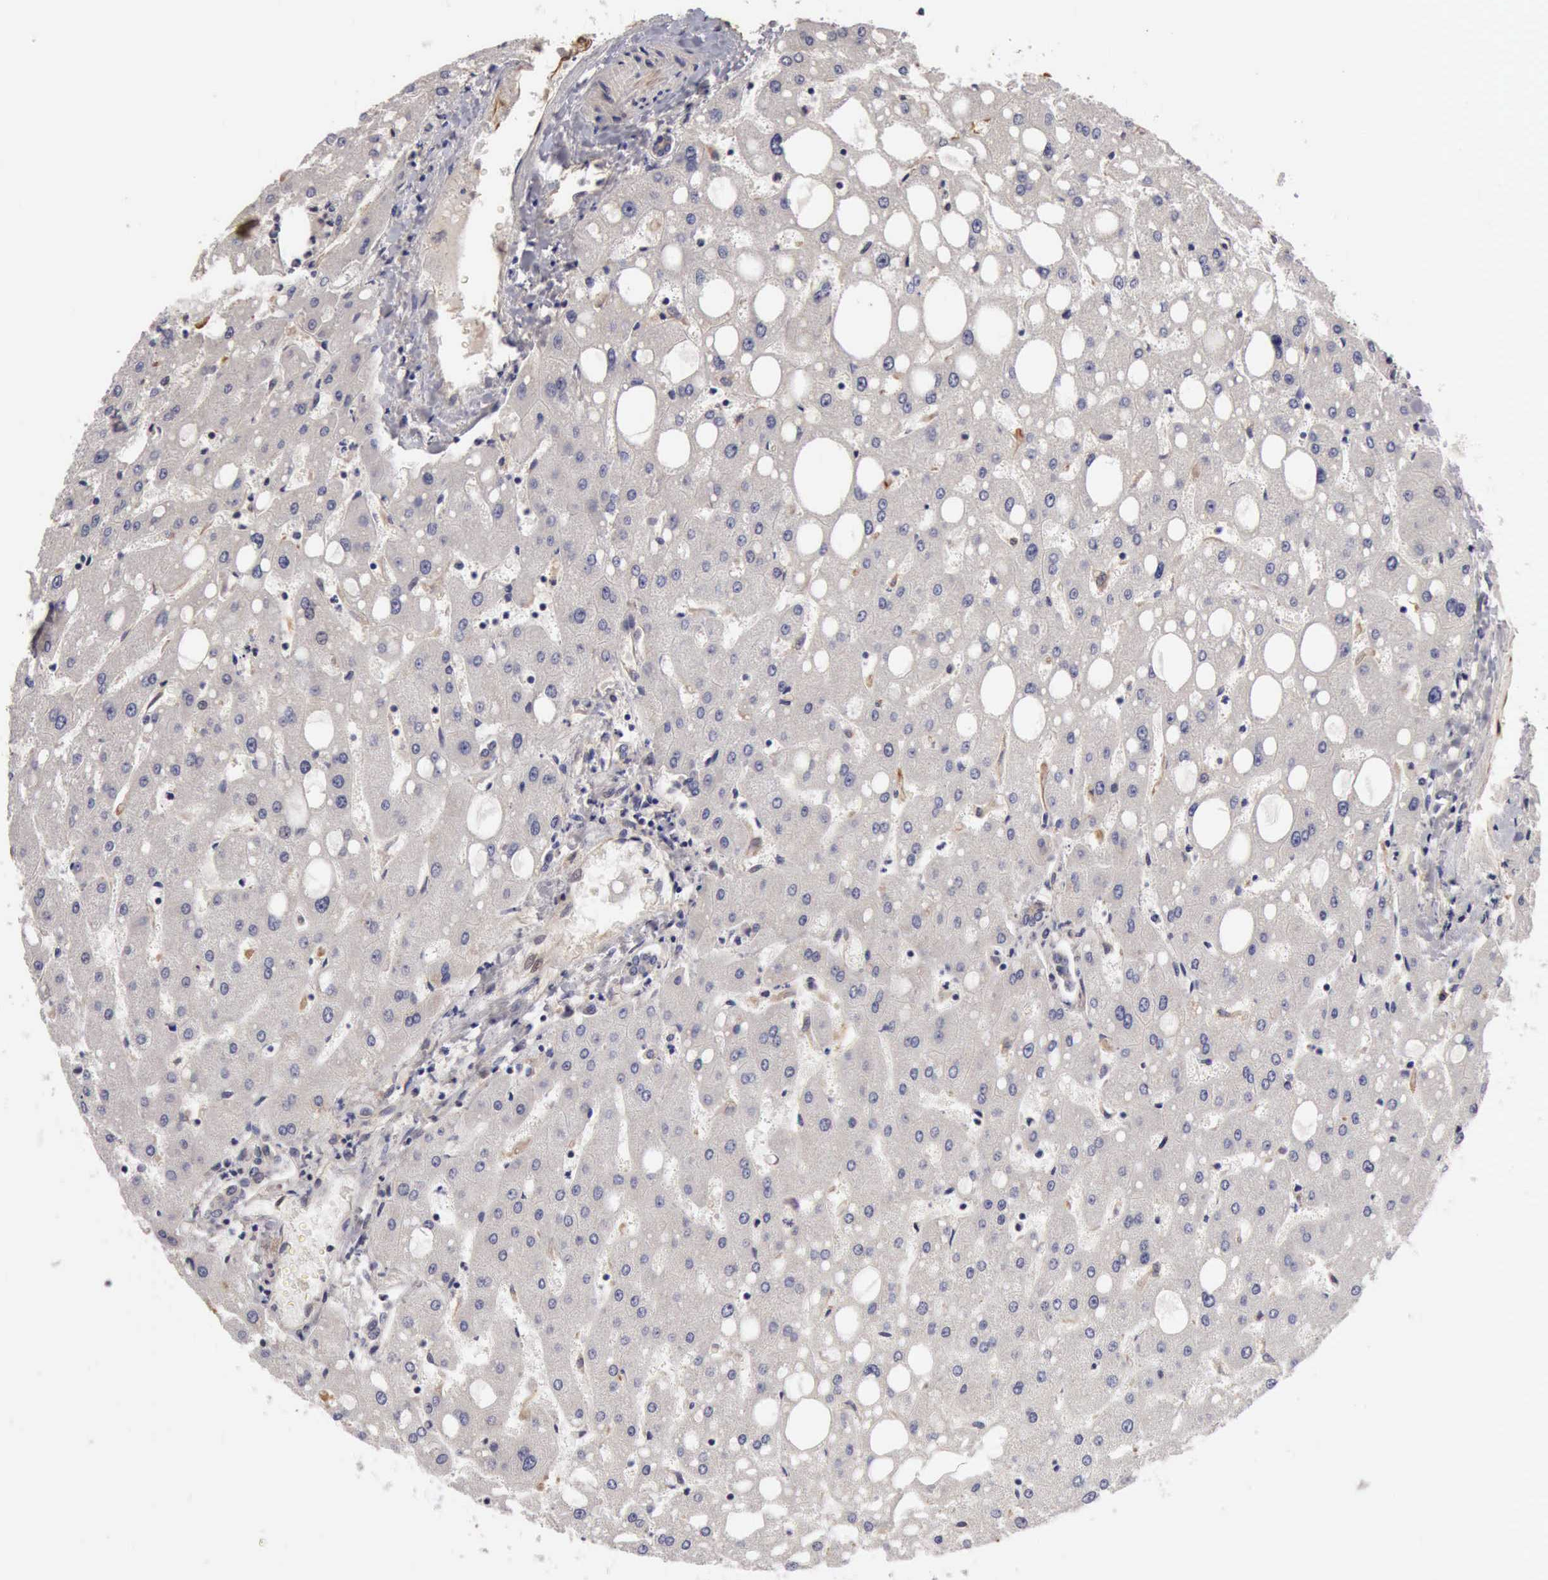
{"staining": {"intensity": "negative", "quantity": "none", "location": "none"}, "tissue": "liver", "cell_type": "Cholangiocytes", "image_type": "normal", "snomed": [{"axis": "morphology", "description": "Normal tissue, NOS"}, {"axis": "topography", "description": "Liver"}], "caption": "Immunohistochemical staining of benign human liver reveals no significant expression in cholangiocytes. (Stains: DAB (3,3'-diaminobenzidine) IHC with hematoxylin counter stain, Microscopy: brightfield microscopy at high magnification).", "gene": "BMX", "patient": {"sex": "male", "age": 49}}